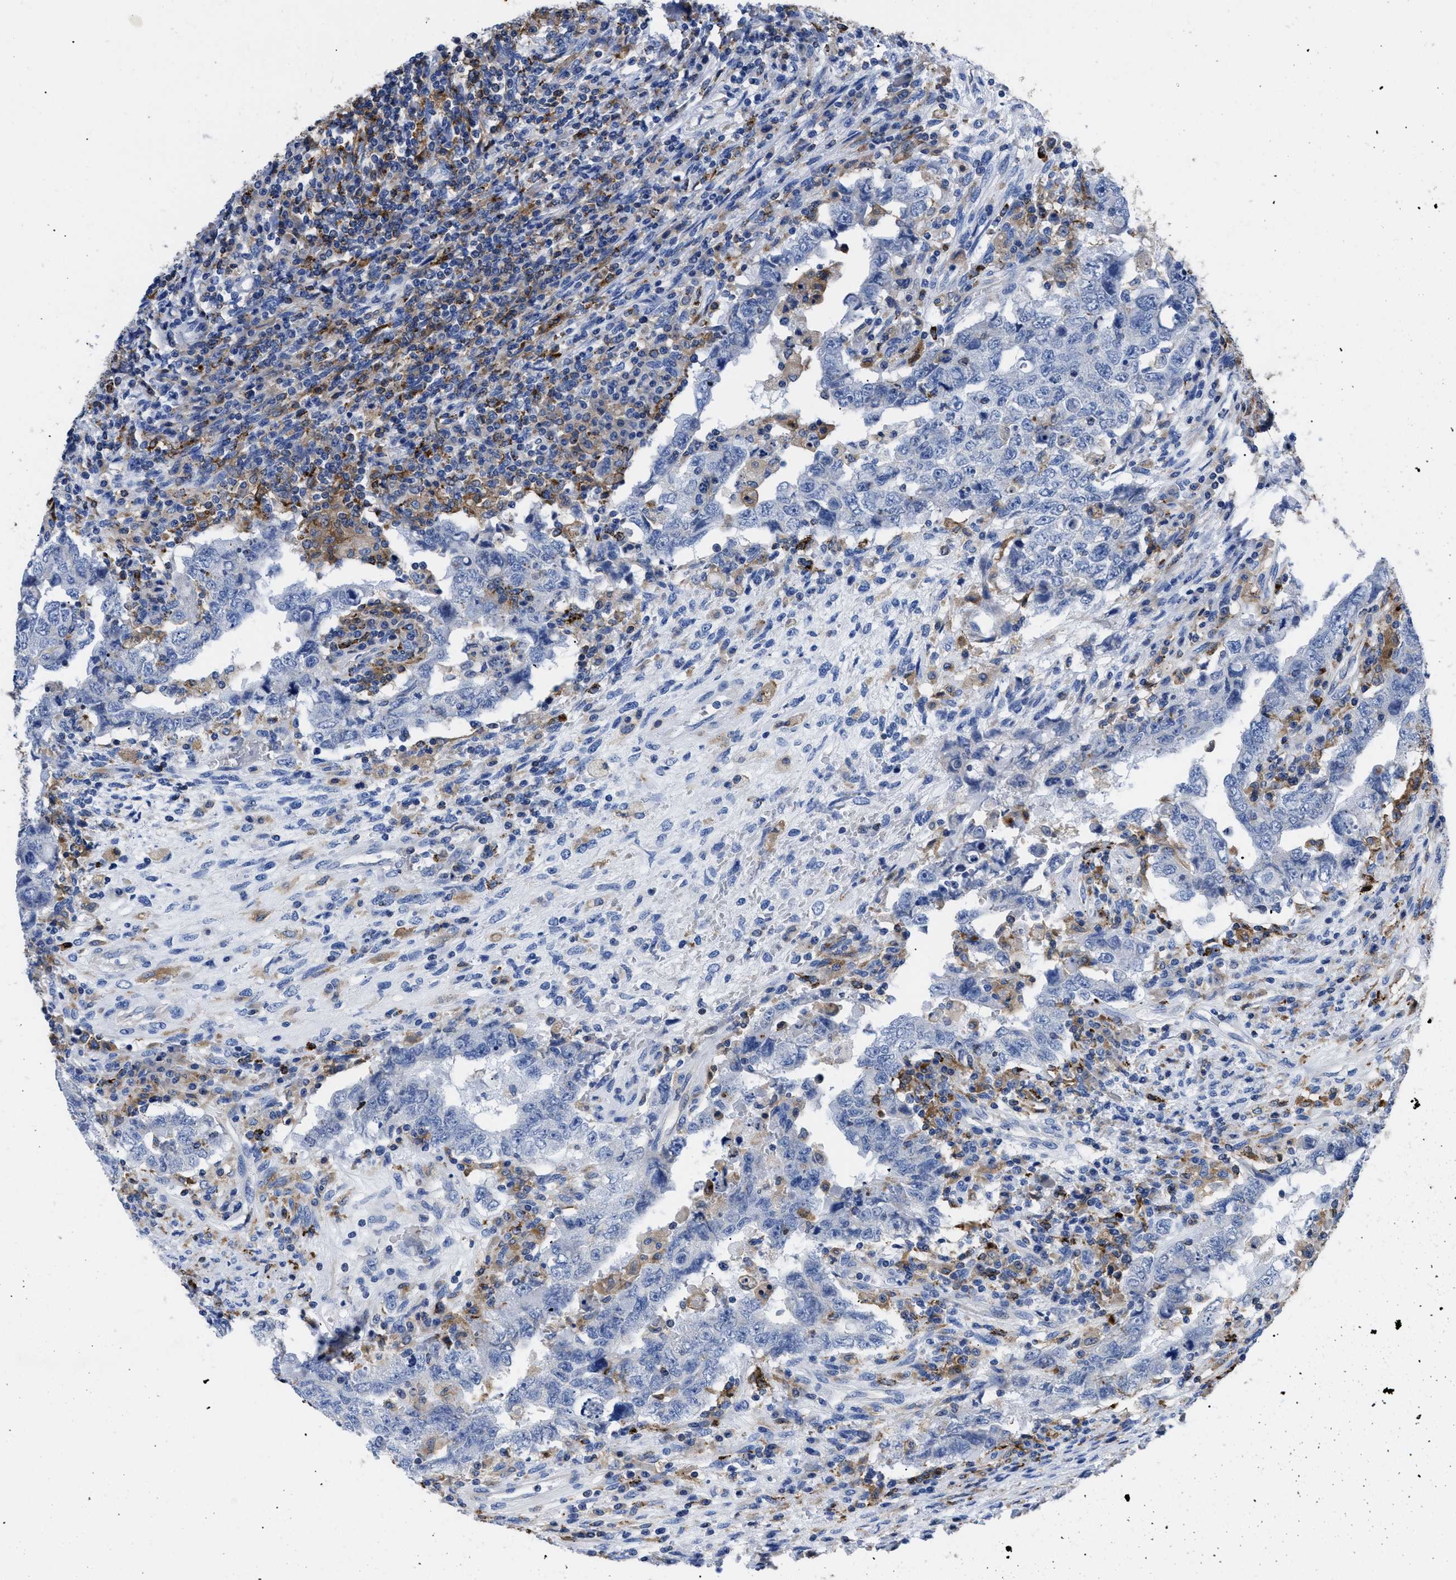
{"staining": {"intensity": "negative", "quantity": "none", "location": "none"}, "tissue": "testis cancer", "cell_type": "Tumor cells", "image_type": "cancer", "snomed": [{"axis": "morphology", "description": "Carcinoma, Embryonal, NOS"}, {"axis": "topography", "description": "Testis"}], "caption": "Micrograph shows no significant protein expression in tumor cells of testis cancer (embryonal carcinoma).", "gene": "HLA-DPA1", "patient": {"sex": "male", "age": 26}}